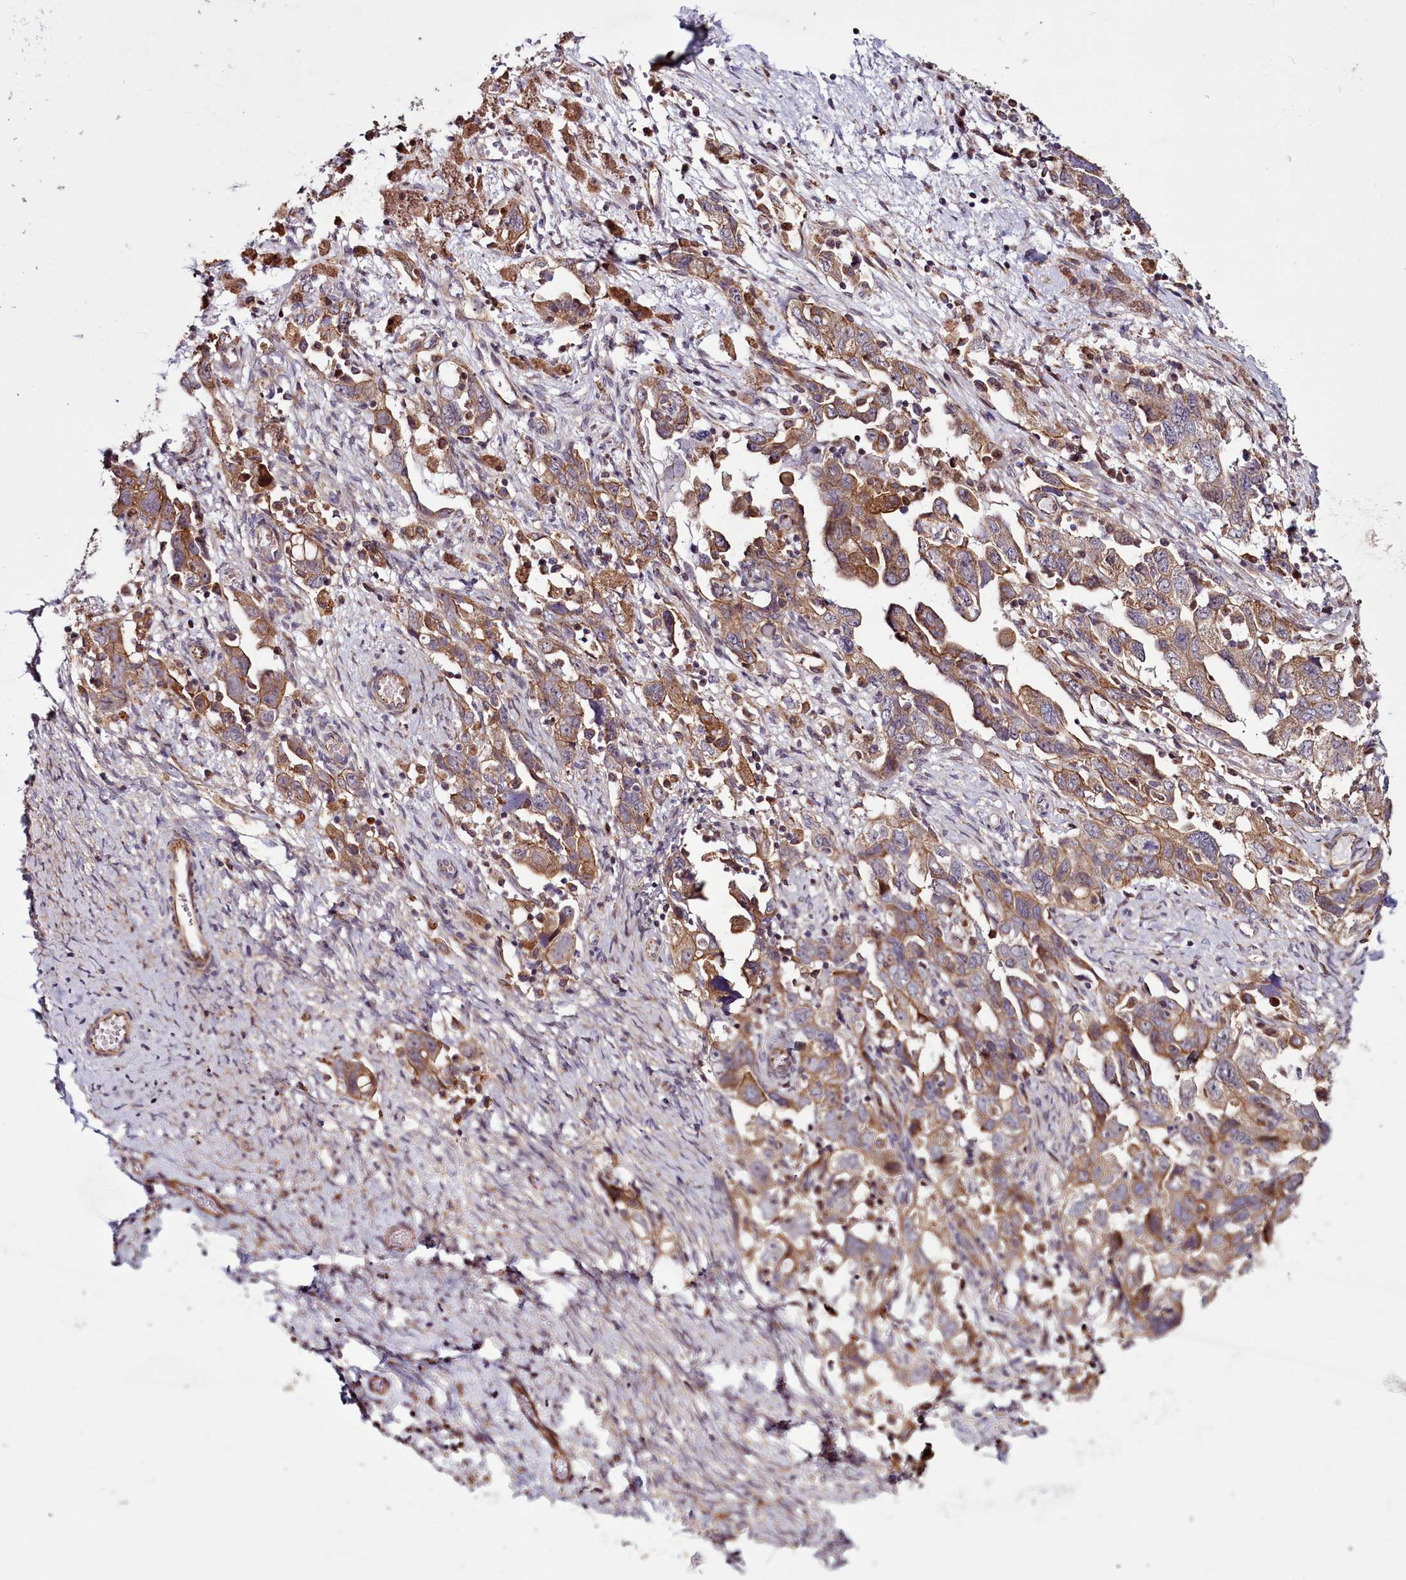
{"staining": {"intensity": "moderate", "quantity": ">75%", "location": "cytoplasmic/membranous"}, "tissue": "ovarian cancer", "cell_type": "Tumor cells", "image_type": "cancer", "snomed": [{"axis": "morphology", "description": "Carcinoma, NOS"}, {"axis": "morphology", "description": "Cystadenocarcinoma, serous, NOS"}, {"axis": "topography", "description": "Ovary"}], "caption": "Immunohistochemistry (IHC) of ovarian cancer demonstrates medium levels of moderate cytoplasmic/membranous expression in about >75% of tumor cells.", "gene": "MCRIP1", "patient": {"sex": "female", "age": 69}}